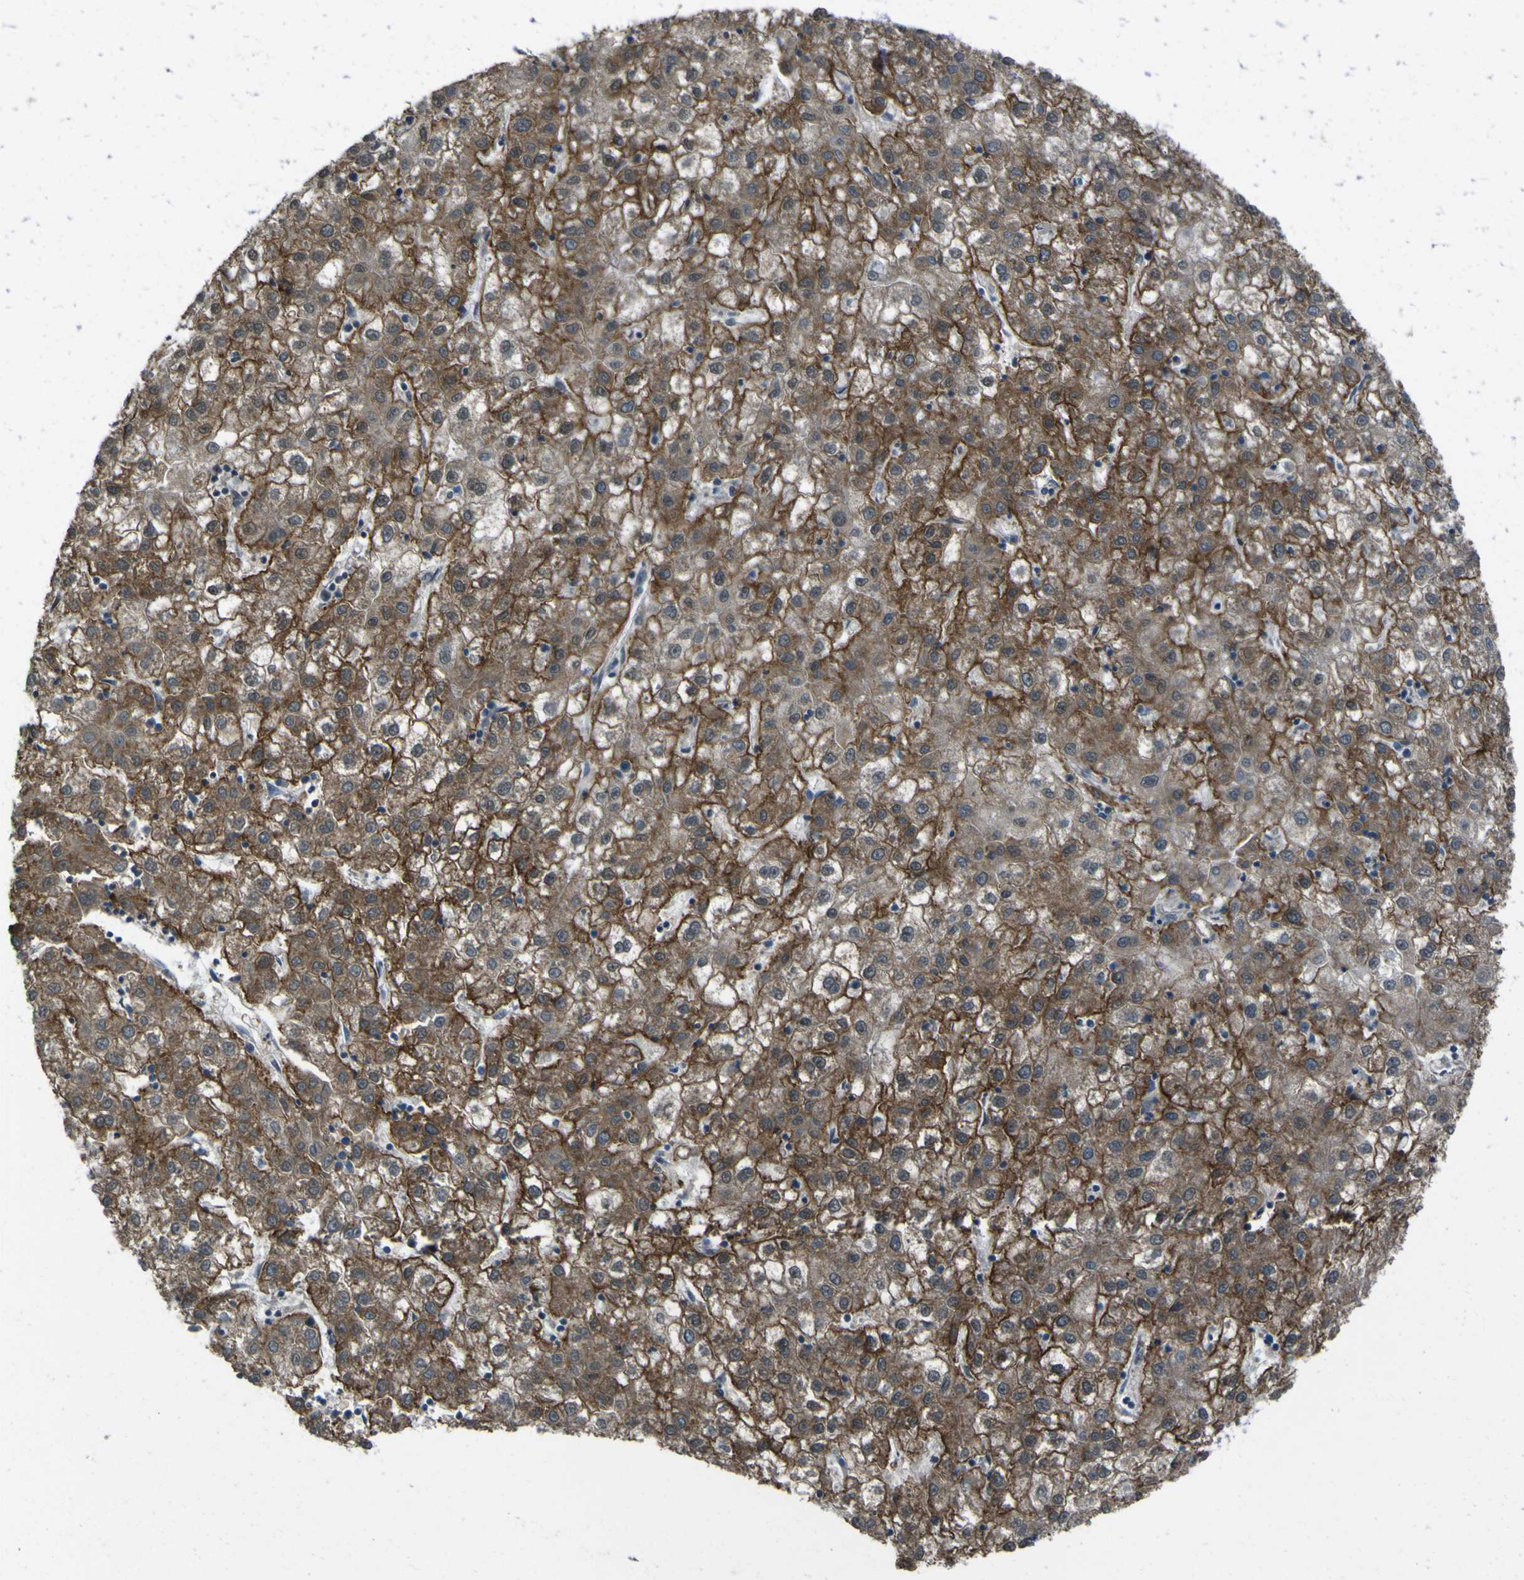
{"staining": {"intensity": "moderate", "quantity": ">75%", "location": "cytoplasmic/membranous"}, "tissue": "liver cancer", "cell_type": "Tumor cells", "image_type": "cancer", "snomed": [{"axis": "morphology", "description": "Carcinoma, Hepatocellular, NOS"}, {"axis": "topography", "description": "Liver"}], "caption": "Human liver hepatocellular carcinoma stained with a brown dye exhibits moderate cytoplasmic/membranous positive expression in approximately >75% of tumor cells.", "gene": "NAALADL2", "patient": {"sex": "male", "age": 72}}